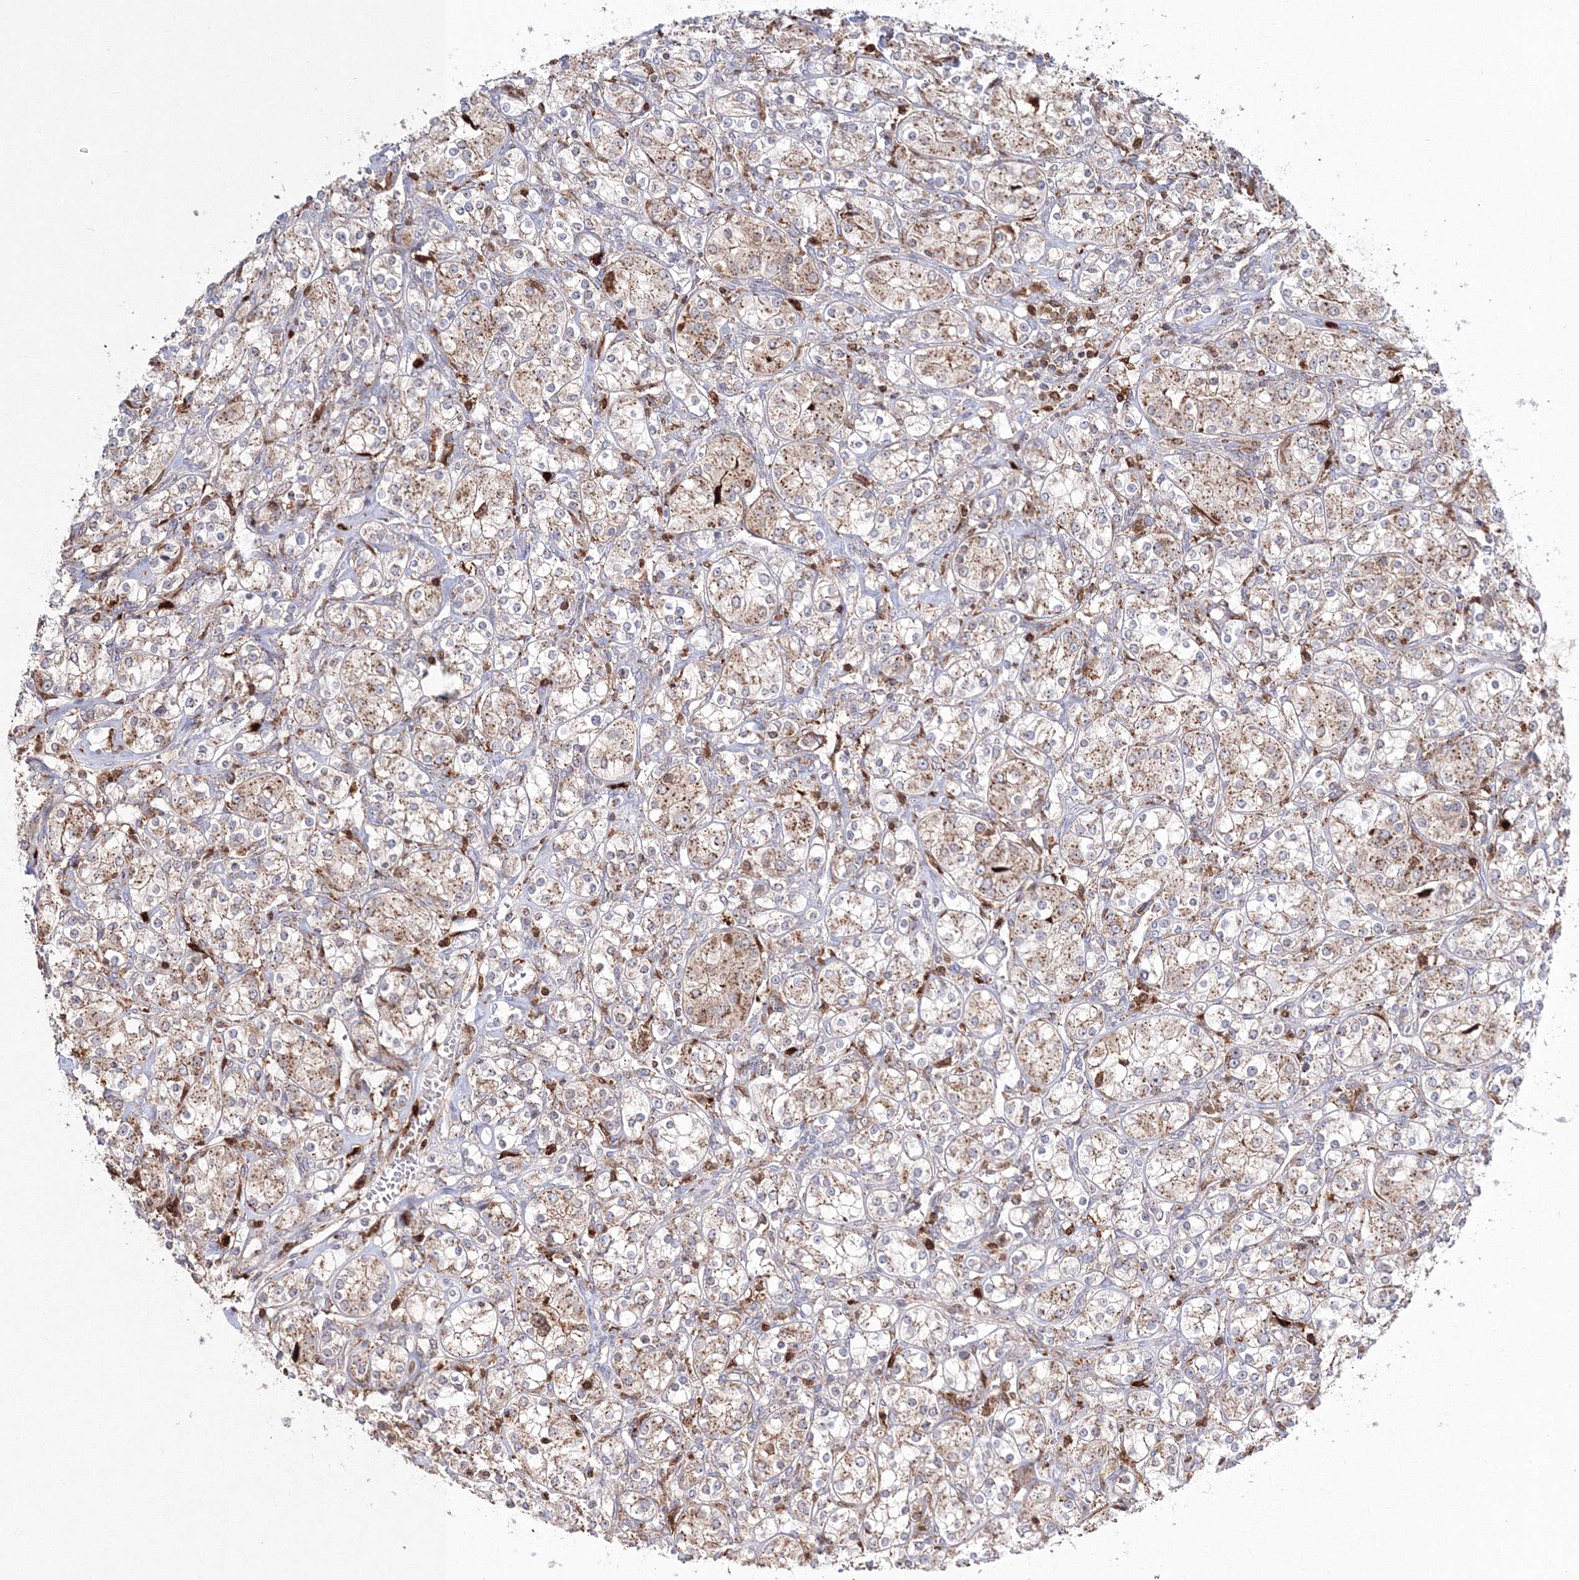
{"staining": {"intensity": "moderate", "quantity": "25%-75%", "location": "cytoplasmic/membranous"}, "tissue": "renal cancer", "cell_type": "Tumor cells", "image_type": "cancer", "snomed": [{"axis": "morphology", "description": "Adenocarcinoma, NOS"}, {"axis": "topography", "description": "Kidney"}], "caption": "This is a photomicrograph of immunohistochemistry (IHC) staining of renal adenocarcinoma, which shows moderate staining in the cytoplasmic/membranous of tumor cells.", "gene": "ARCN1", "patient": {"sex": "male", "age": 77}}